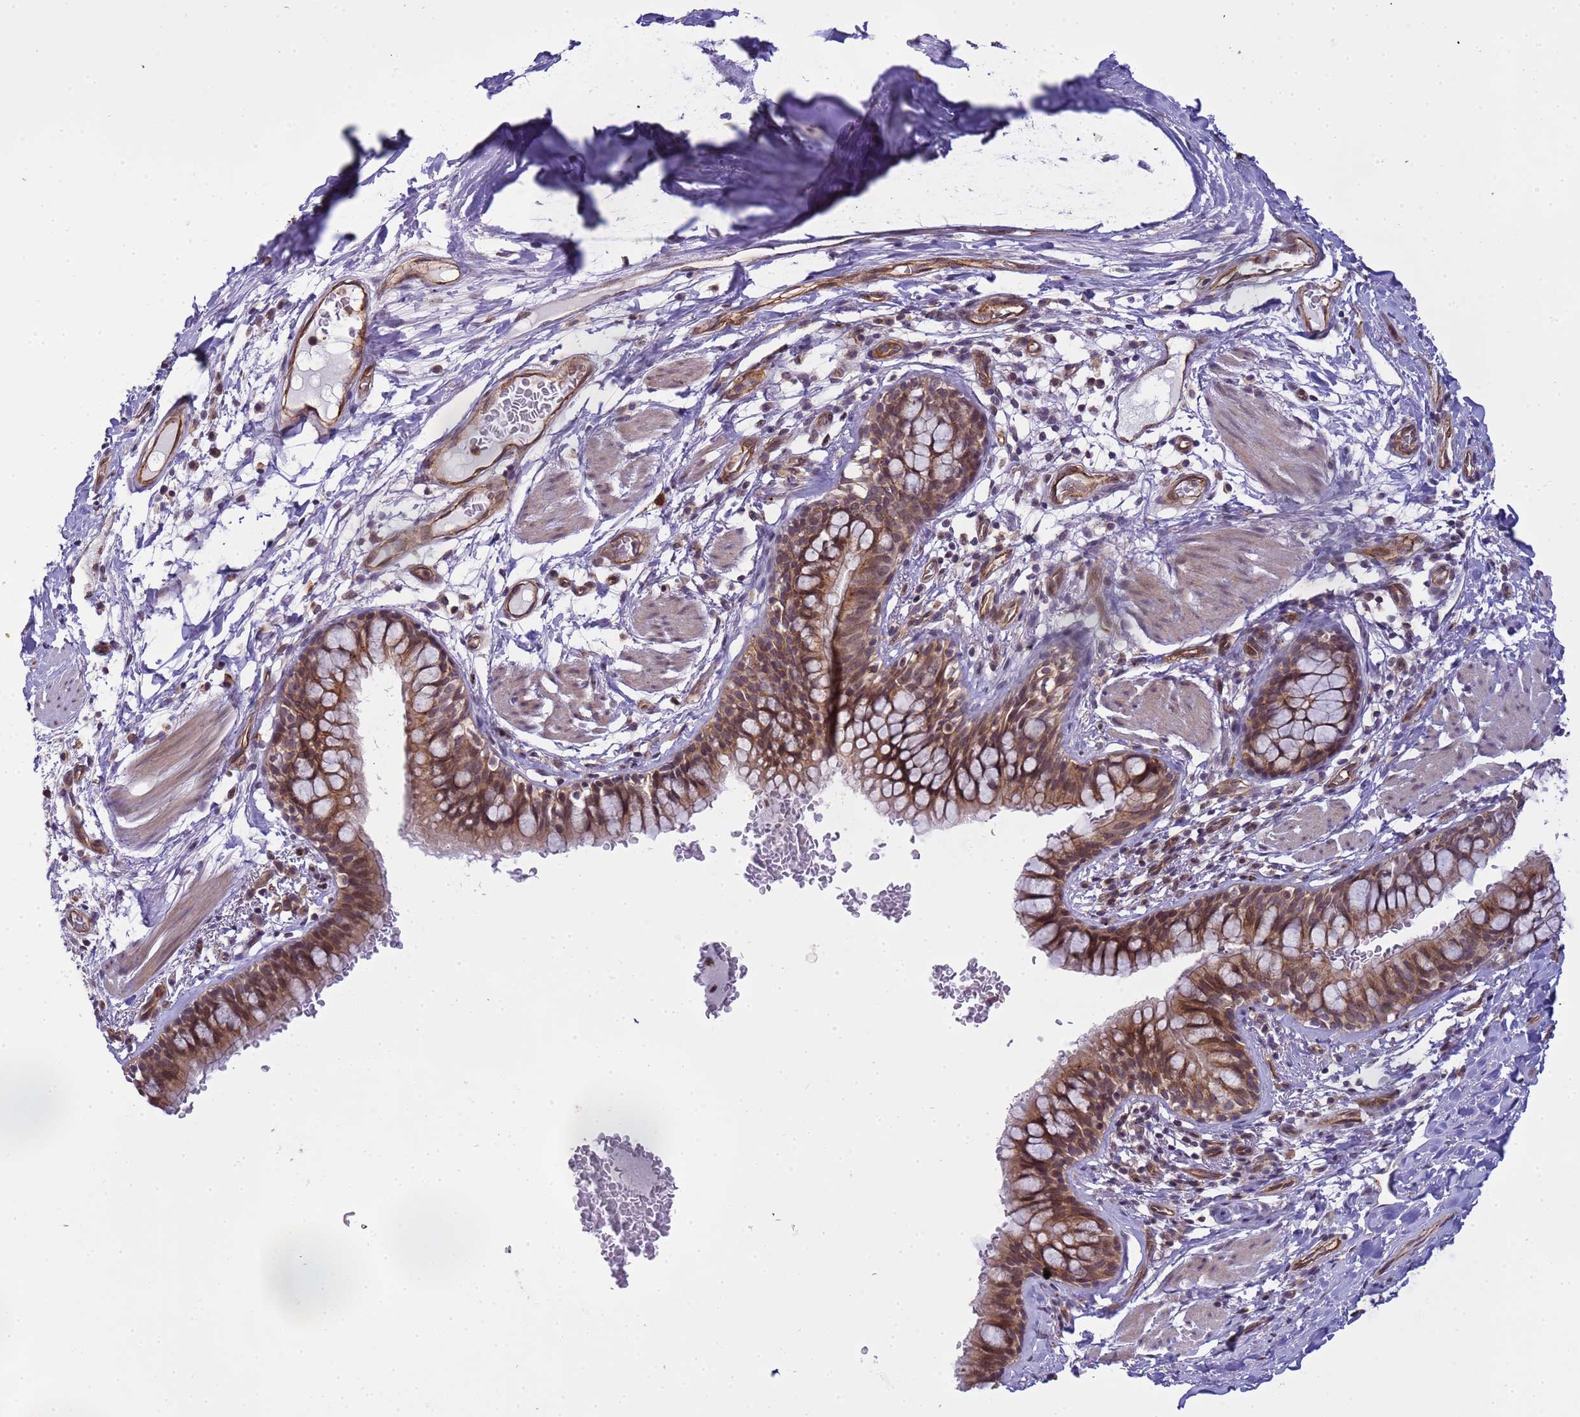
{"staining": {"intensity": "moderate", "quantity": ">75%", "location": "cytoplasmic/membranous,nuclear"}, "tissue": "bronchus", "cell_type": "Respiratory epithelial cells", "image_type": "normal", "snomed": [{"axis": "morphology", "description": "Normal tissue, NOS"}, {"axis": "topography", "description": "Cartilage tissue"}, {"axis": "topography", "description": "Bronchus"}], "caption": "Immunohistochemical staining of normal human bronchus reveals moderate cytoplasmic/membranous,nuclear protein positivity in about >75% of respiratory epithelial cells.", "gene": "EMC2", "patient": {"sex": "female", "age": 36}}